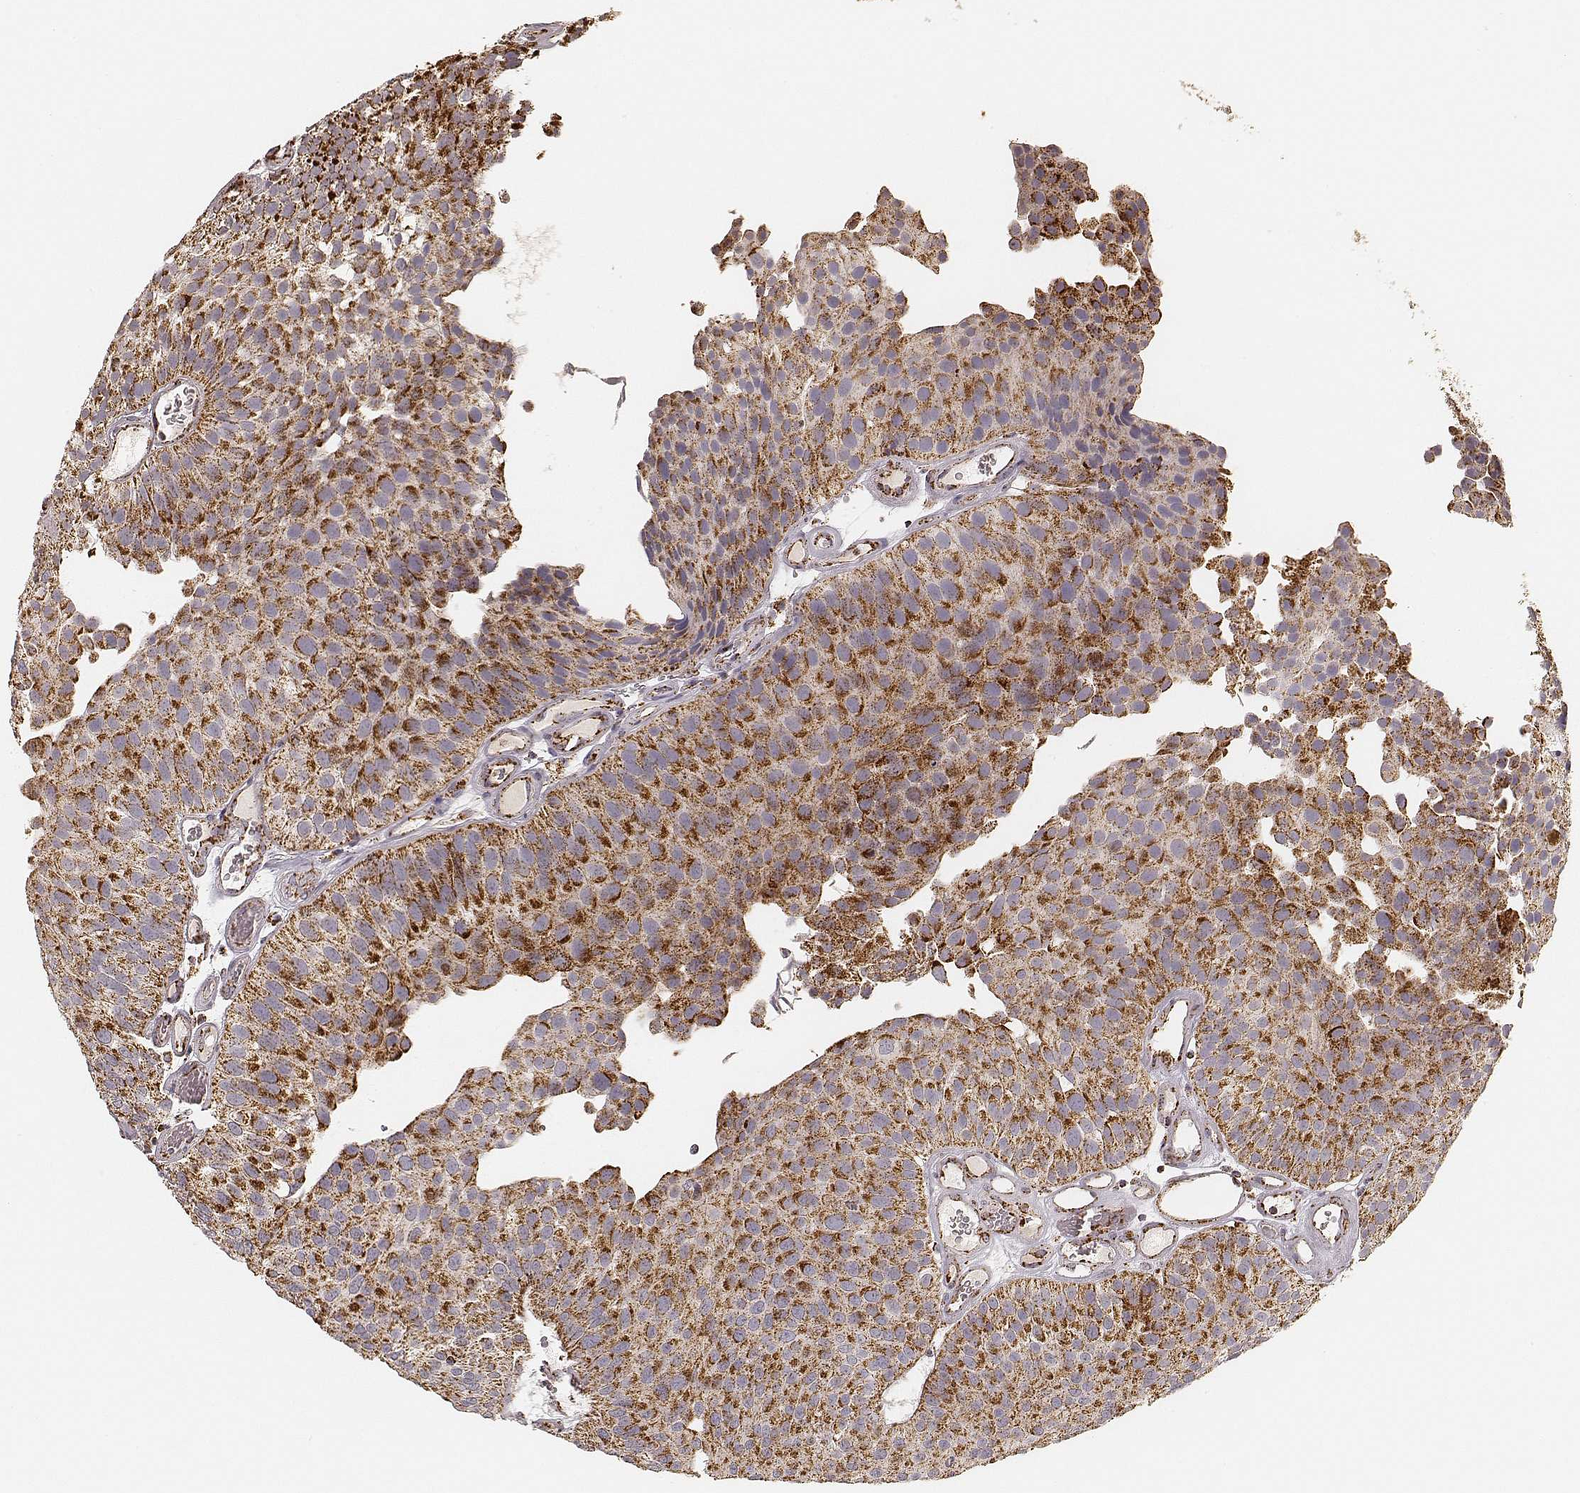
{"staining": {"intensity": "strong", "quantity": "25%-75%", "location": "cytoplasmic/membranous"}, "tissue": "urothelial cancer", "cell_type": "Tumor cells", "image_type": "cancer", "snomed": [{"axis": "morphology", "description": "Urothelial carcinoma, Low grade"}, {"axis": "topography", "description": "Urinary bladder"}], "caption": "Immunohistochemistry of low-grade urothelial carcinoma displays high levels of strong cytoplasmic/membranous expression in approximately 25%-75% of tumor cells. The protein of interest is shown in brown color, while the nuclei are stained blue.", "gene": "CS", "patient": {"sex": "female", "age": 87}}